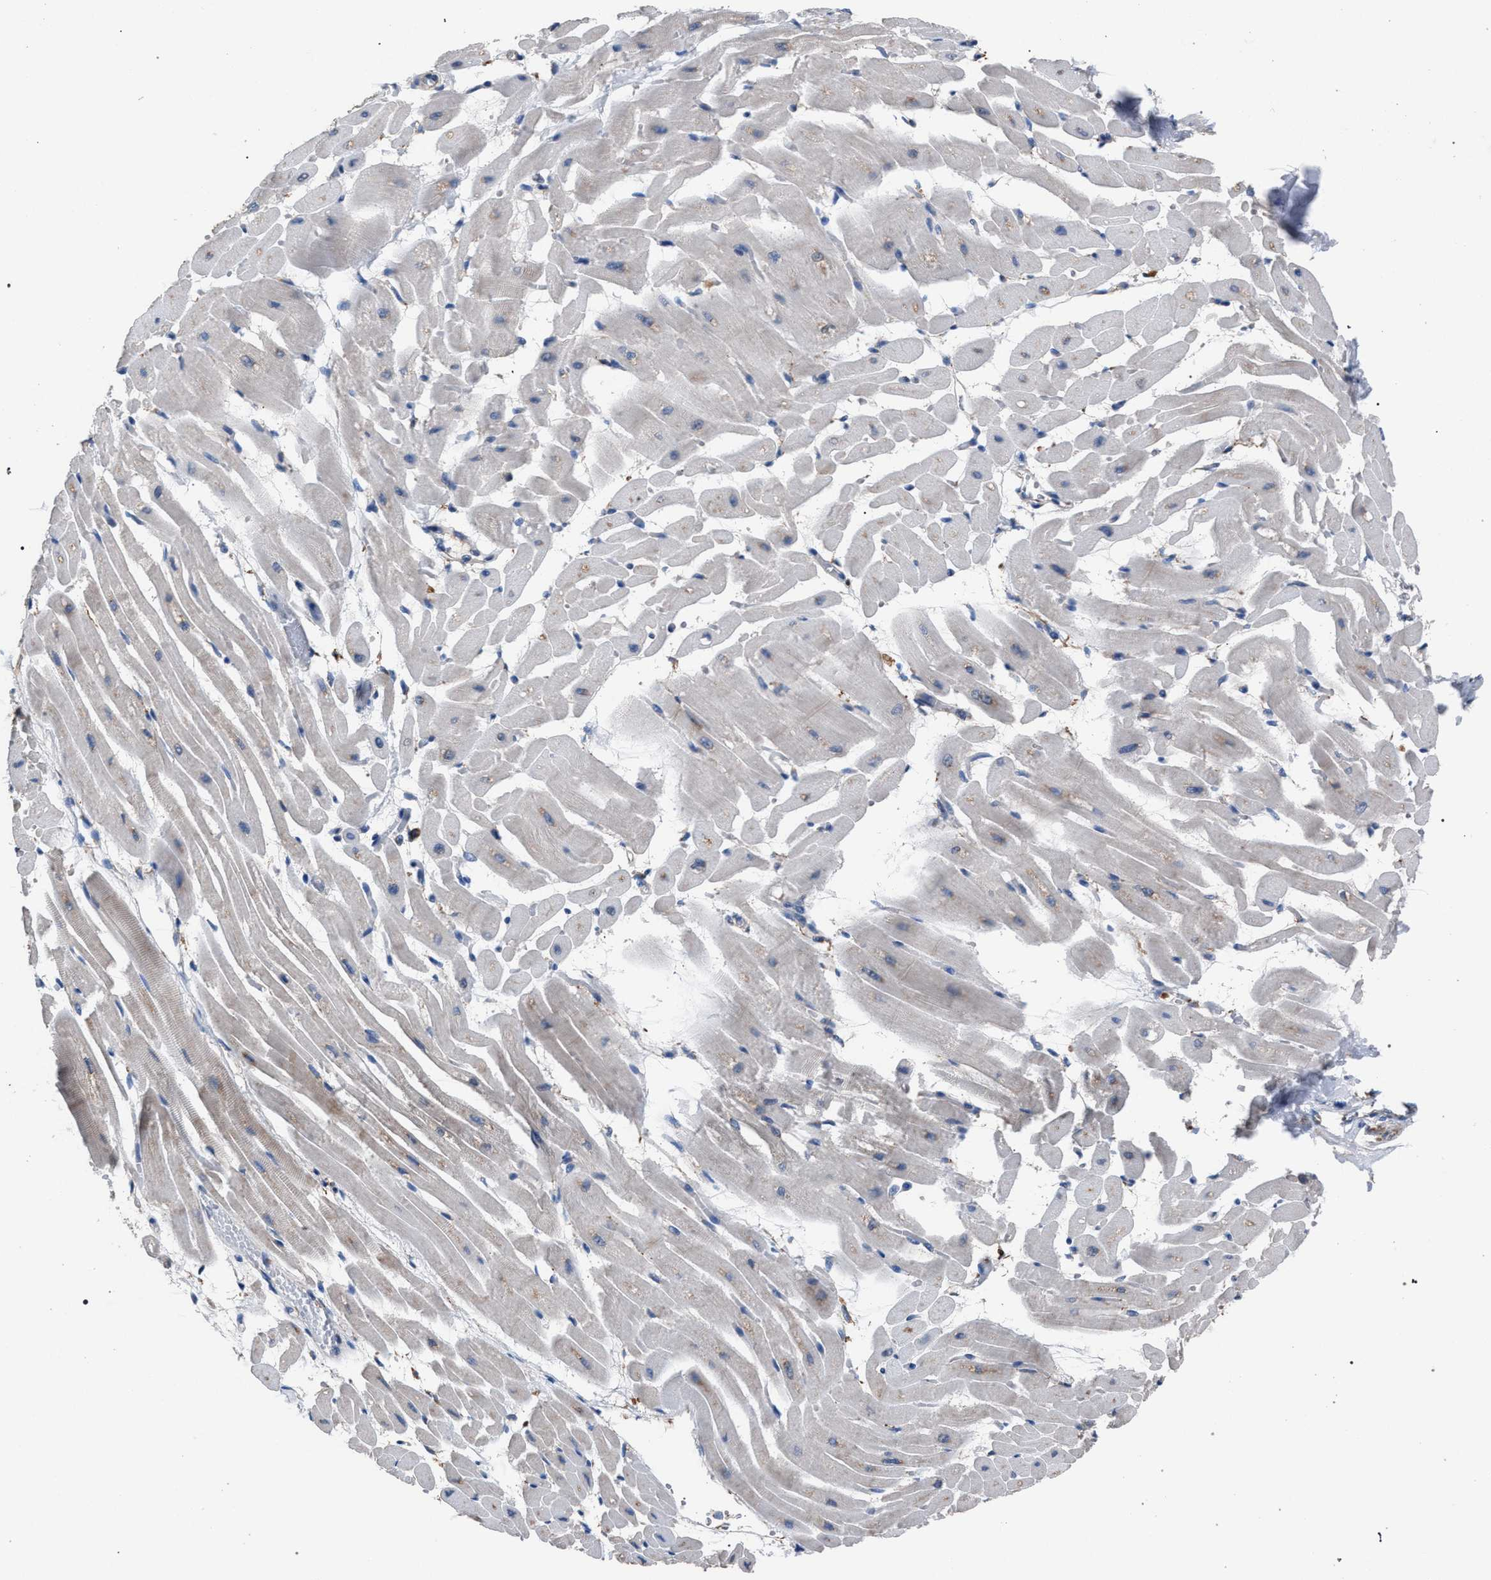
{"staining": {"intensity": "weak", "quantity": "<25%", "location": "cytoplasmic/membranous"}, "tissue": "heart muscle", "cell_type": "Cardiomyocytes", "image_type": "normal", "snomed": [{"axis": "morphology", "description": "Normal tissue, NOS"}, {"axis": "topography", "description": "Heart"}], "caption": "IHC histopathology image of benign heart muscle: heart muscle stained with DAB exhibits no significant protein staining in cardiomyocytes.", "gene": "ATP6V0A1", "patient": {"sex": "male", "age": 45}}